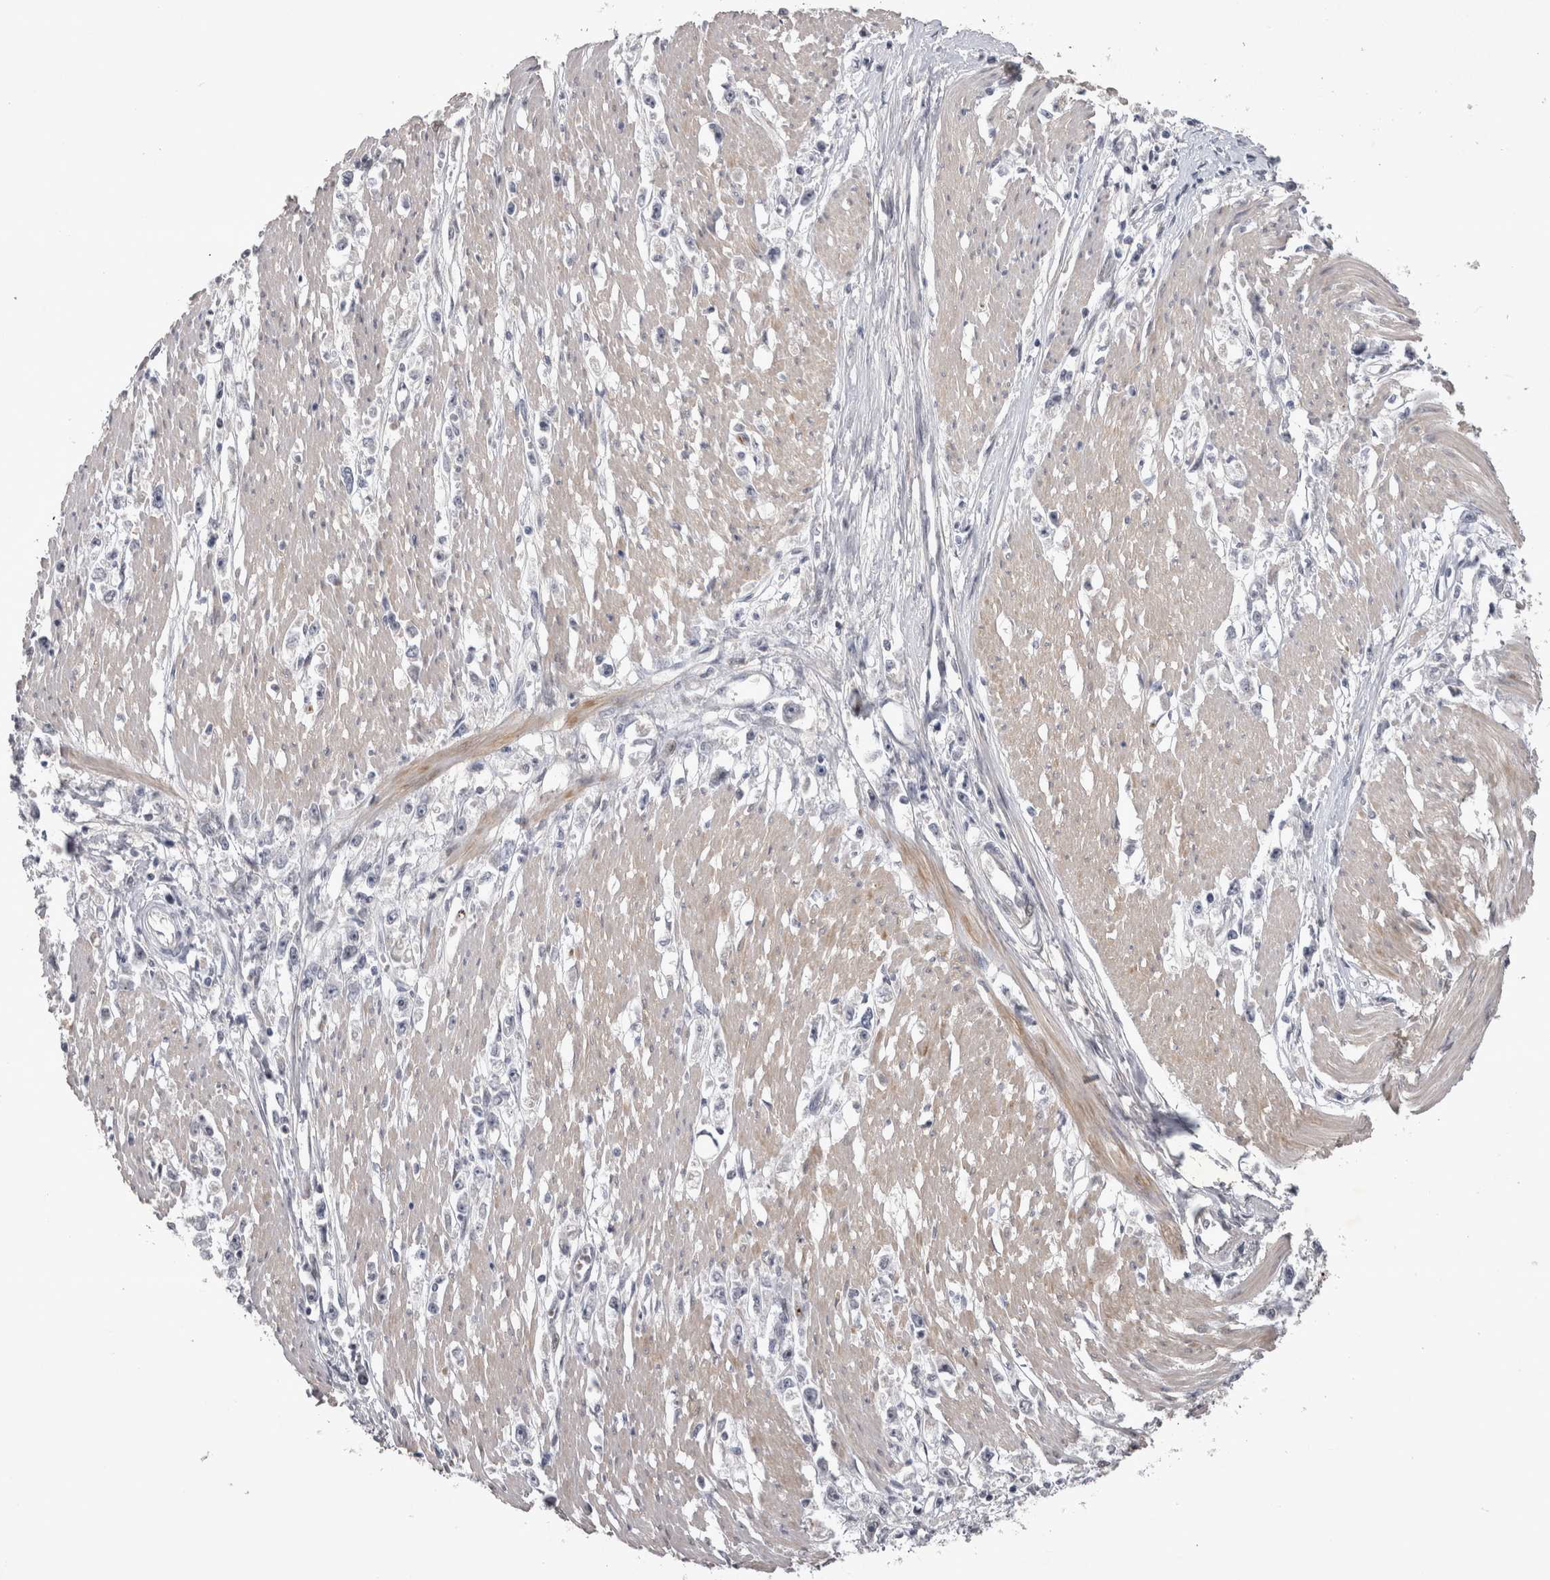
{"staining": {"intensity": "negative", "quantity": "none", "location": "none"}, "tissue": "stomach cancer", "cell_type": "Tumor cells", "image_type": "cancer", "snomed": [{"axis": "morphology", "description": "Adenocarcinoma, NOS"}, {"axis": "topography", "description": "Stomach"}], "caption": "The photomicrograph shows no significant staining in tumor cells of stomach adenocarcinoma. The staining is performed using DAB (3,3'-diaminobenzidine) brown chromogen with nuclei counter-stained in using hematoxylin.", "gene": "IFI44", "patient": {"sex": "female", "age": 59}}